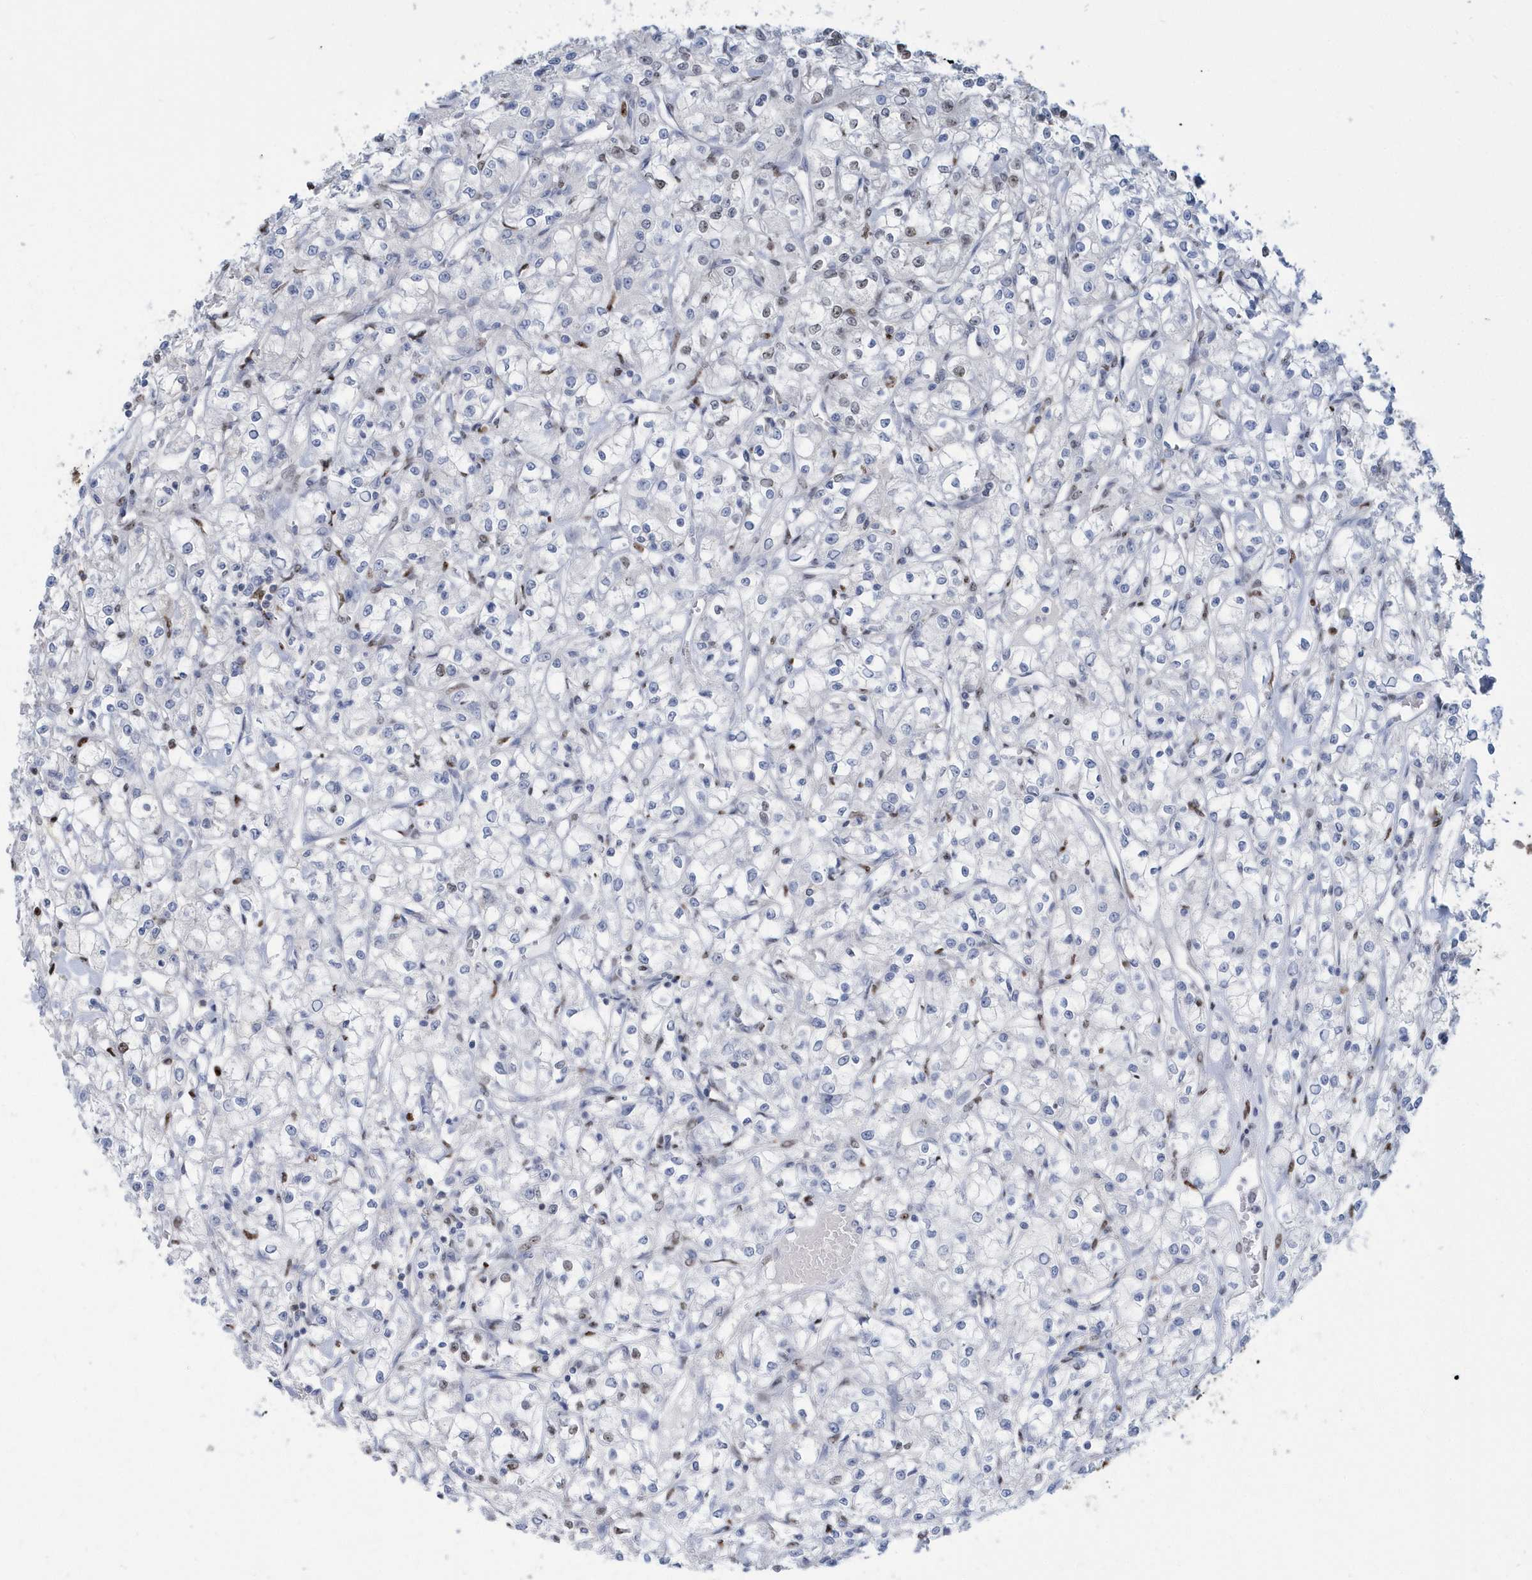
{"staining": {"intensity": "weak", "quantity": "<25%", "location": "nuclear"}, "tissue": "renal cancer", "cell_type": "Tumor cells", "image_type": "cancer", "snomed": [{"axis": "morphology", "description": "Adenocarcinoma, NOS"}, {"axis": "topography", "description": "Kidney"}], "caption": "Tumor cells show no significant protein expression in adenocarcinoma (renal).", "gene": "MACROH2A2", "patient": {"sex": "female", "age": 59}}